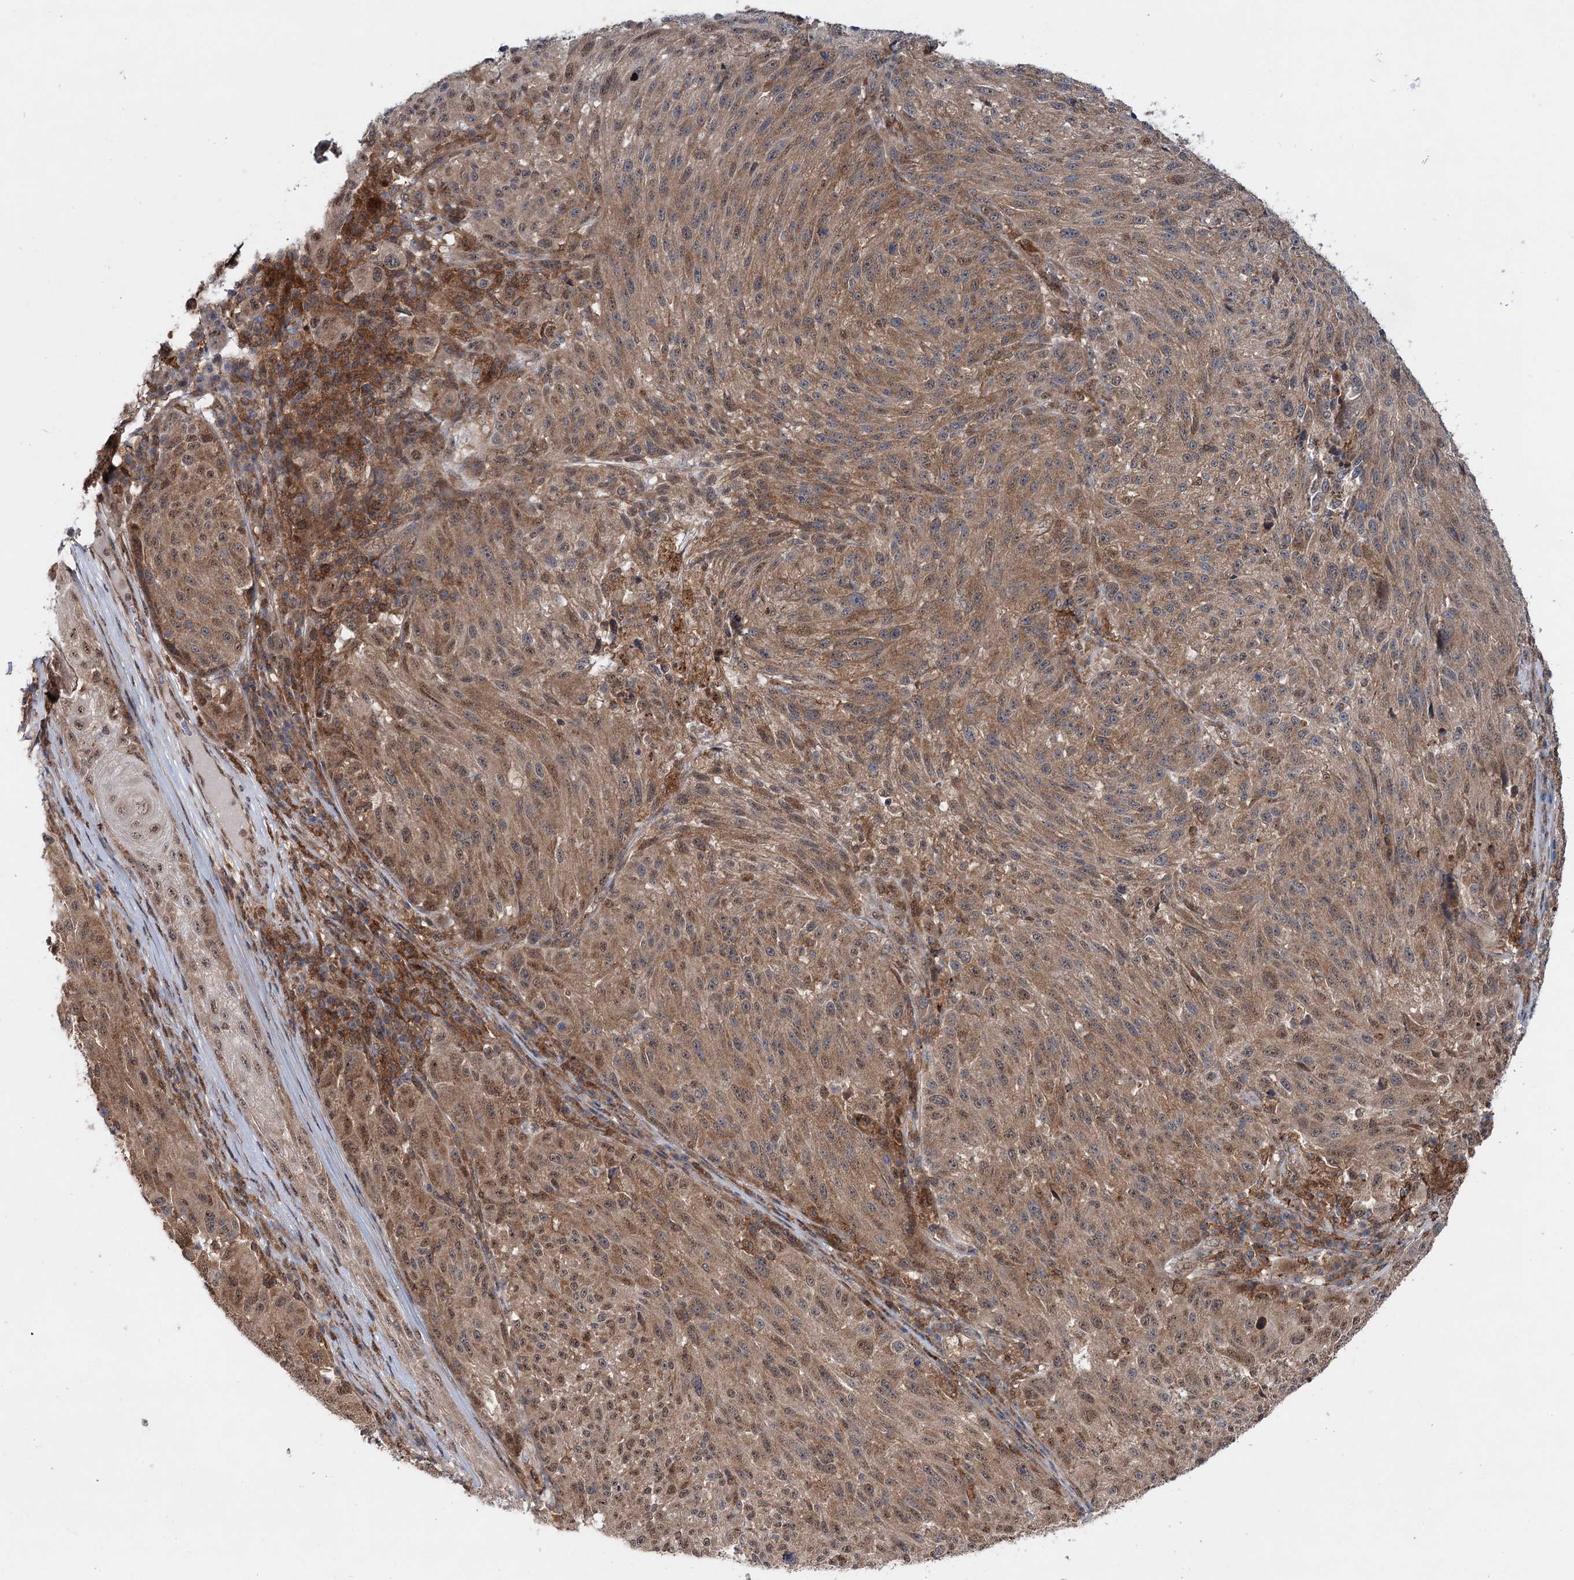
{"staining": {"intensity": "moderate", "quantity": ">75%", "location": "cytoplasmic/membranous"}, "tissue": "melanoma", "cell_type": "Tumor cells", "image_type": "cancer", "snomed": [{"axis": "morphology", "description": "Malignant melanoma, NOS"}, {"axis": "topography", "description": "Skin"}], "caption": "An immunohistochemistry photomicrograph of tumor tissue is shown. Protein staining in brown highlights moderate cytoplasmic/membranous positivity in malignant melanoma within tumor cells.", "gene": "C12orf4", "patient": {"sex": "male", "age": 53}}